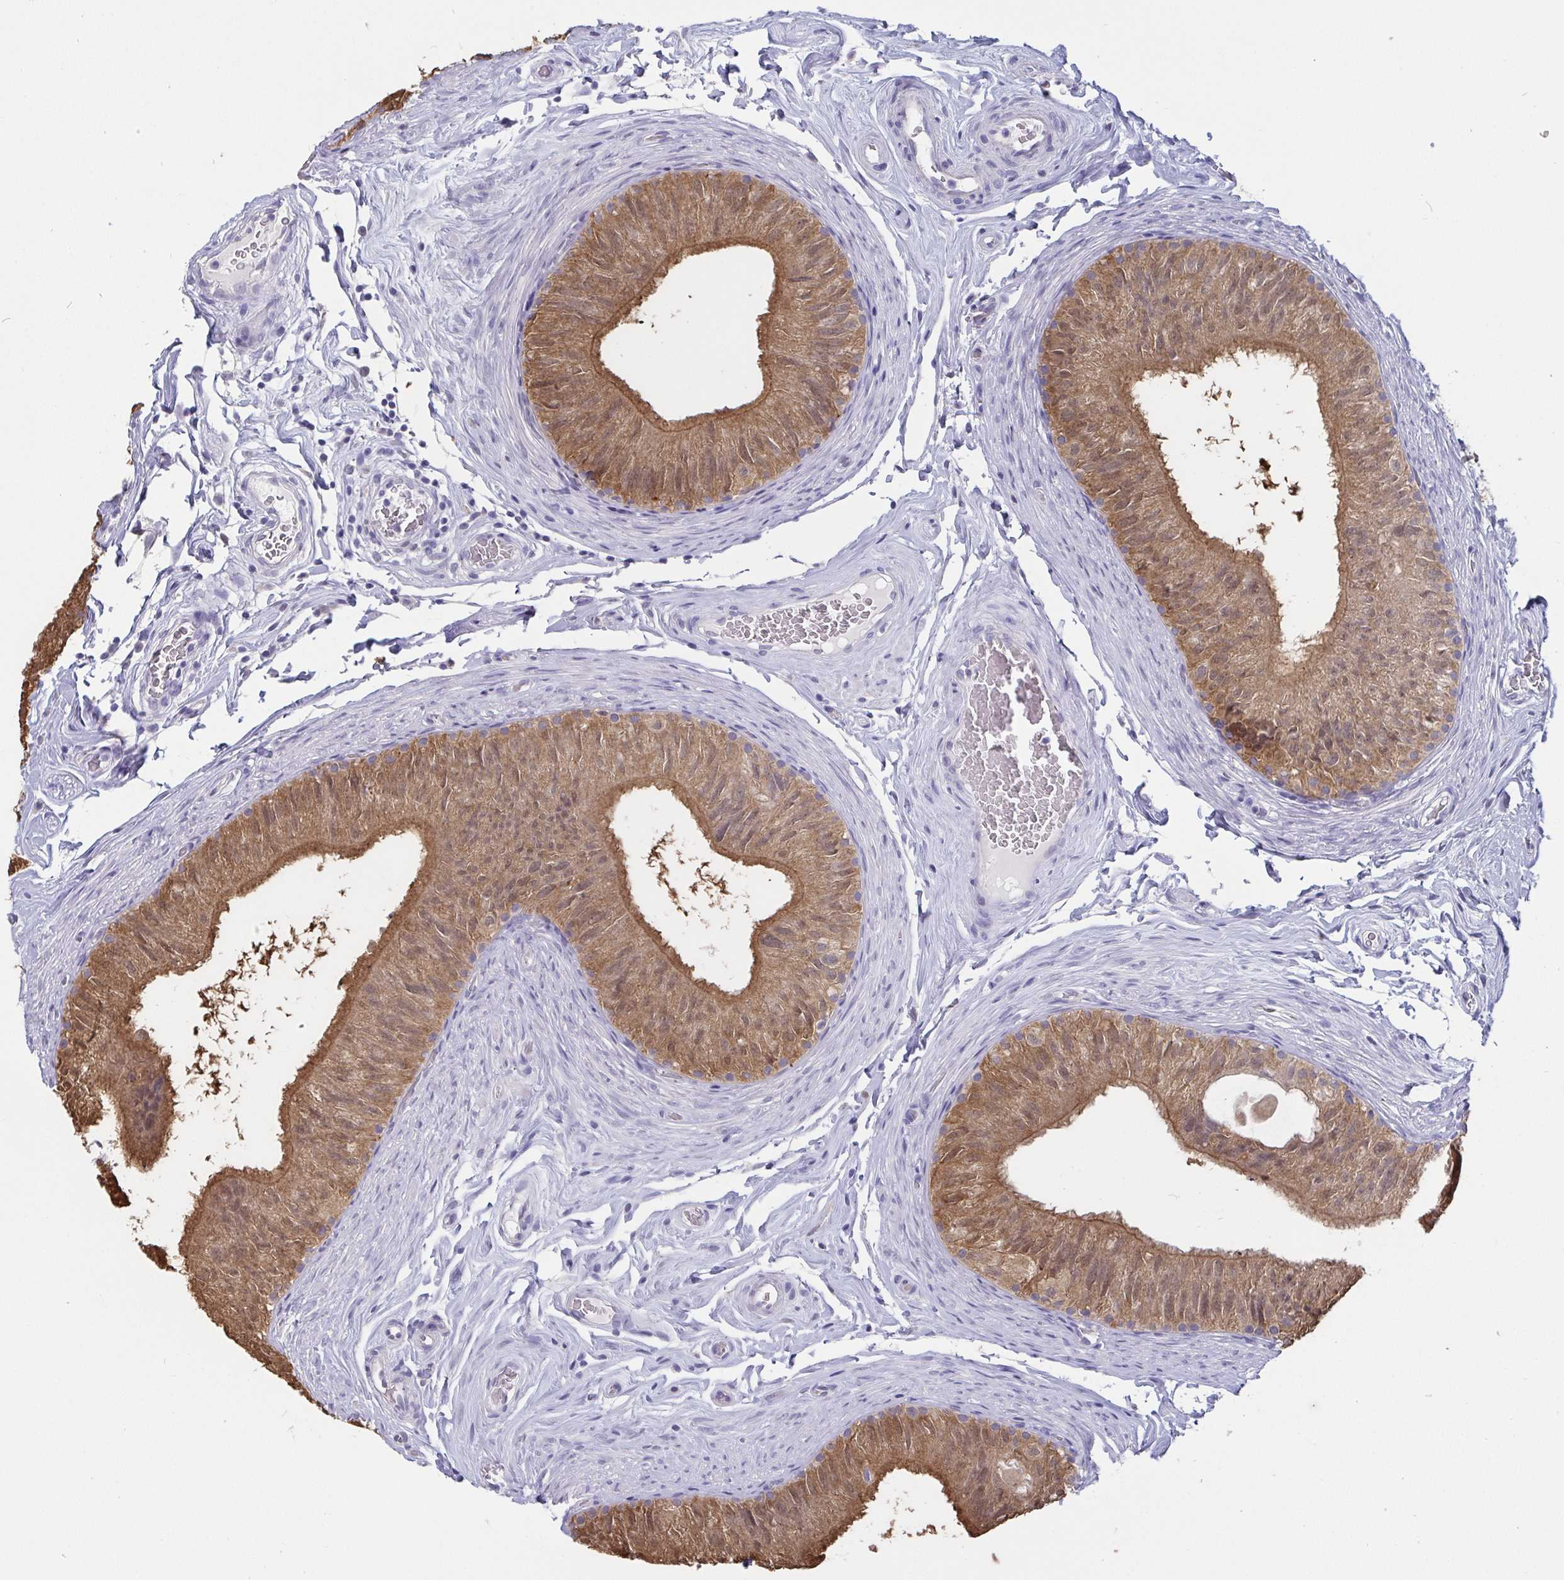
{"staining": {"intensity": "moderate", "quantity": ">75%", "location": "cytoplasmic/membranous,nuclear"}, "tissue": "epididymis", "cell_type": "Glandular cells", "image_type": "normal", "snomed": [{"axis": "morphology", "description": "Normal tissue, NOS"}, {"axis": "topography", "description": "Epididymis, spermatic cord, NOS"}, {"axis": "topography", "description": "Epididymis"}], "caption": "The image reveals a brown stain indicating the presence of a protein in the cytoplasmic/membranous,nuclear of glandular cells in epididymis.", "gene": "IDH1", "patient": {"sex": "male", "age": 31}}